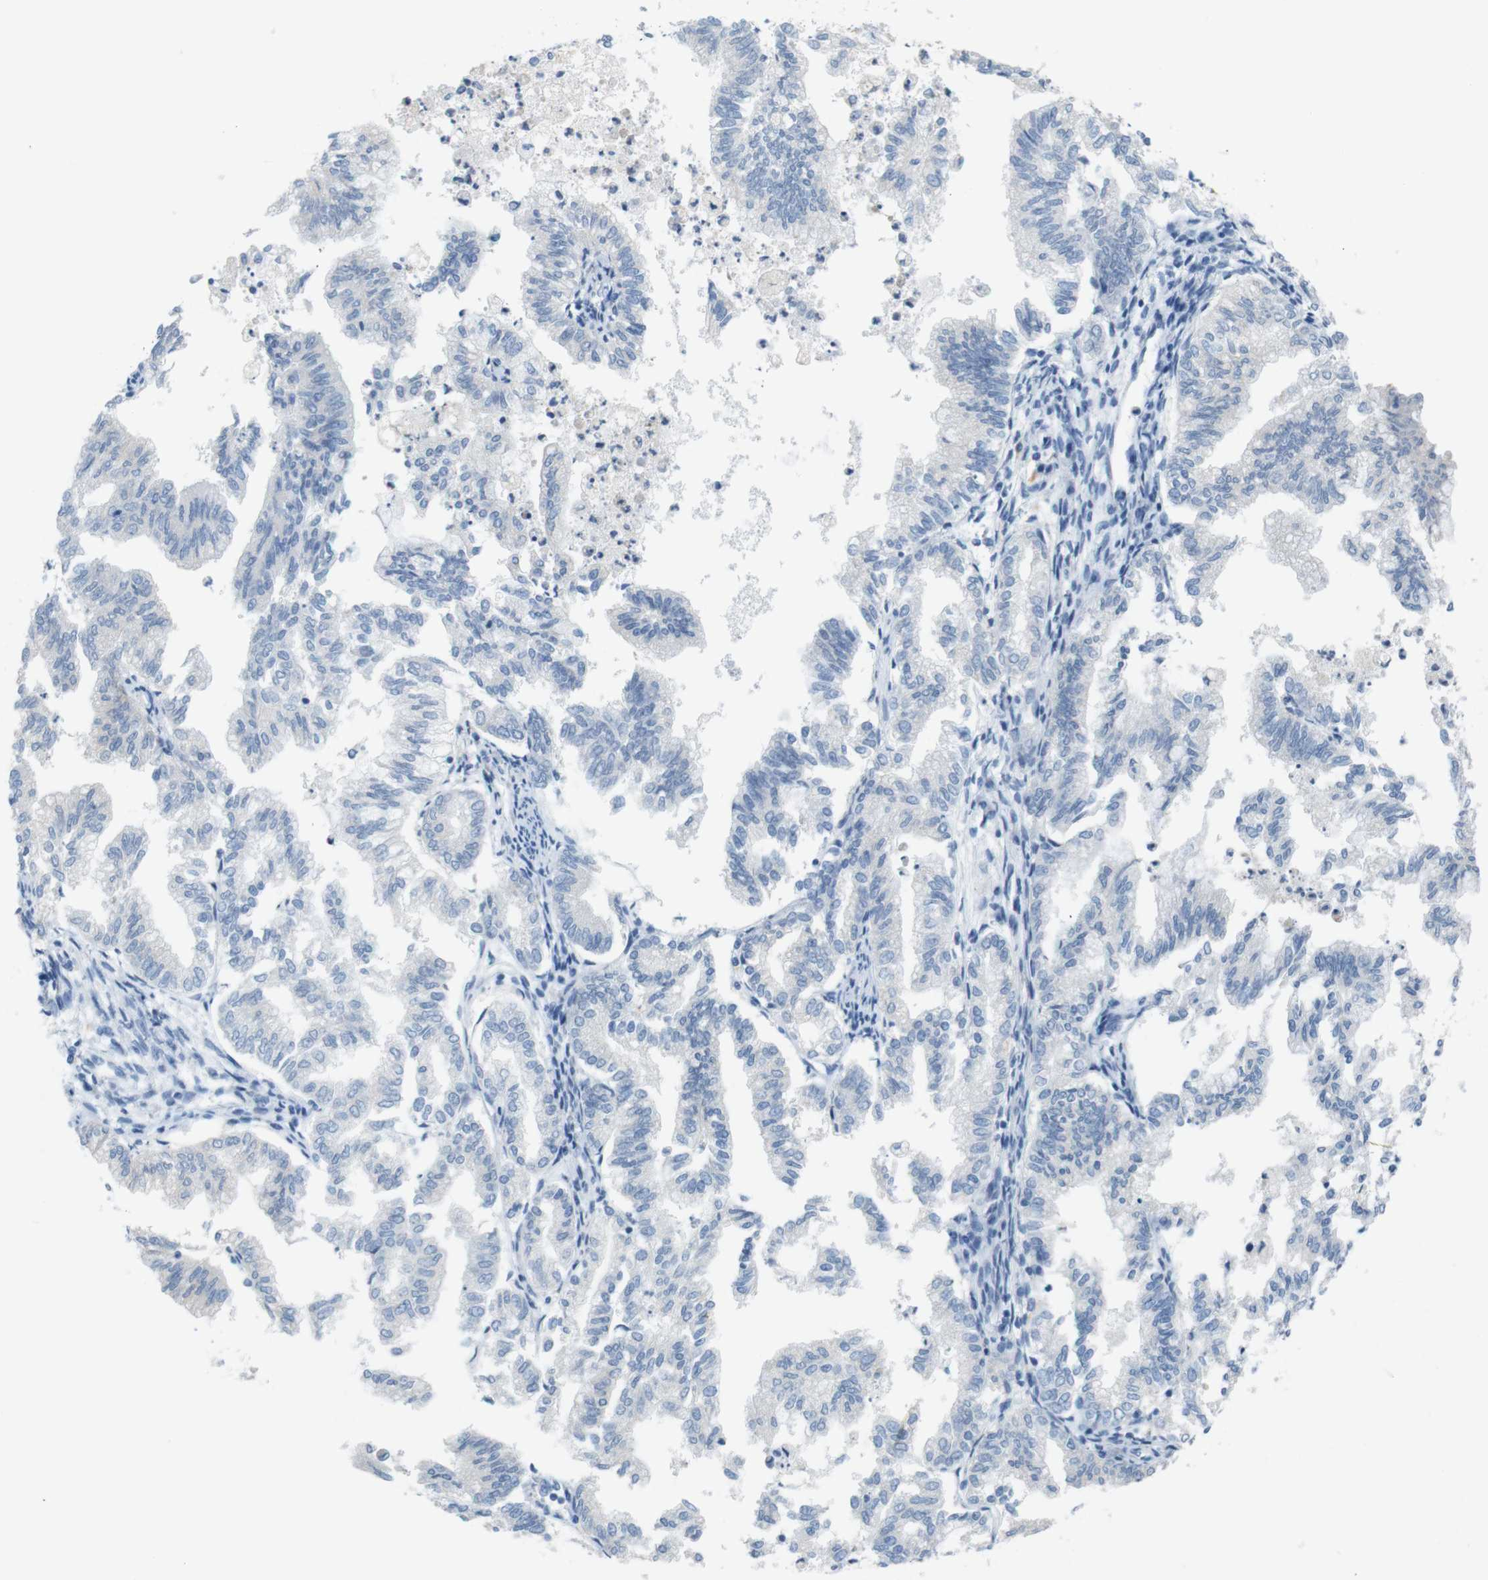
{"staining": {"intensity": "negative", "quantity": "none", "location": "none"}, "tissue": "endometrial cancer", "cell_type": "Tumor cells", "image_type": "cancer", "snomed": [{"axis": "morphology", "description": "Necrosis, NOS"}, {"axis": "morphology", "description": "Adenocarcinoma, NOS"}, {"axis": "topography", "description": "Endometrium"}], "caption": "There is no significant expression in tumor cells of endometrial cancer (adenocarcinoma).", "gene": "LRRK2", "patient": {"sex": "female", "age": 79}}